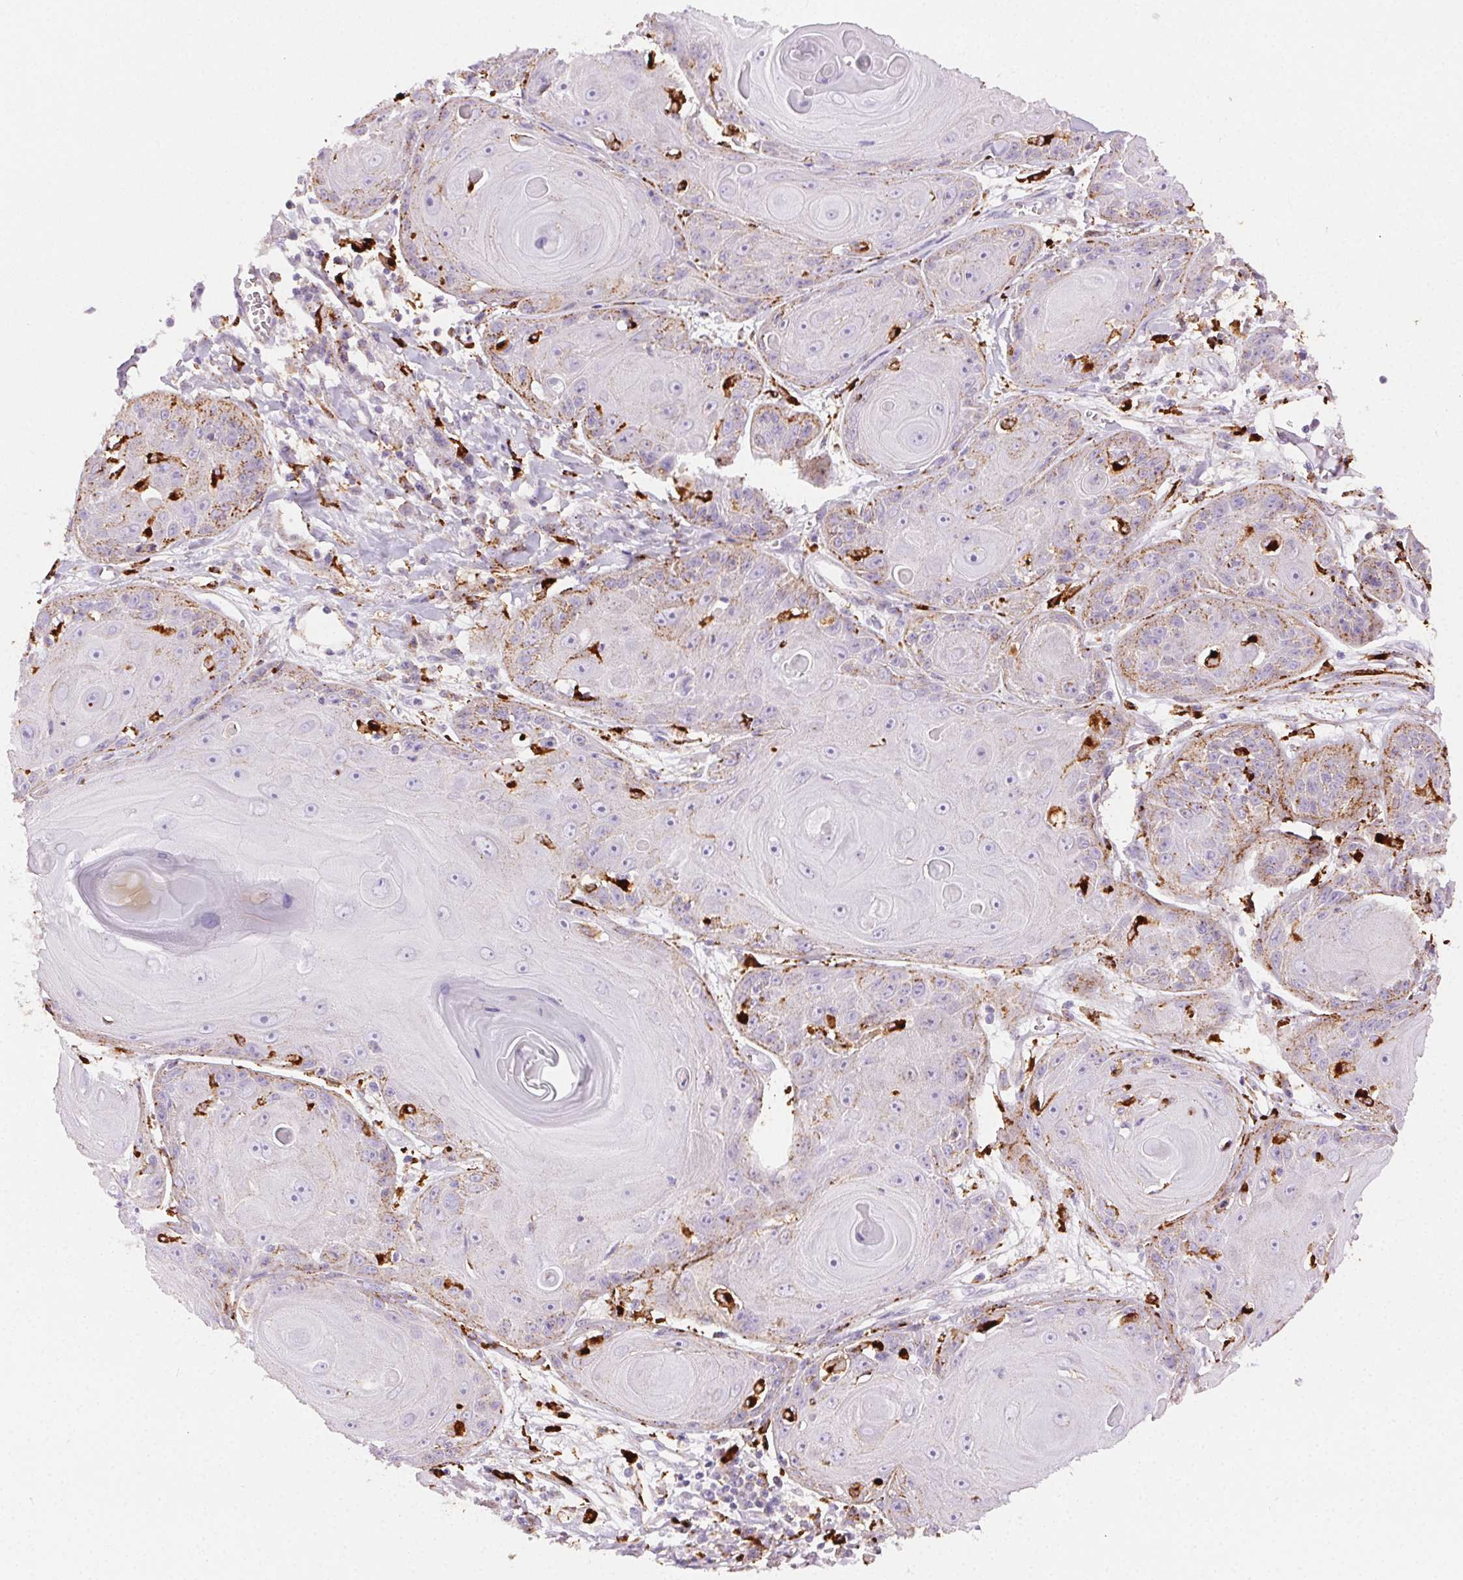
{"staining": {"intensity": "moderate", "quantity": "<25%", "location": "cytoplasmic/membranous"}, "tissue": "skin cancer", "cell_type": "Tumor cells", "image_type": "cancer", "snomed": [{"axis": "morphology", "description": "Squamous cell carcinoma, NOS"}, {"axis": "topography", "description": "Skin"}, {"axis": "topography", "description": "Vulva"}], "caption": "Skin squamous cell carcinoma stained with IHC demonstrates moderate cytoplasmic/membranous staining in approximately <25% of tumor cells.", "gene": "SCPEP1", "patient": {"sex": "female", "age": 85}}